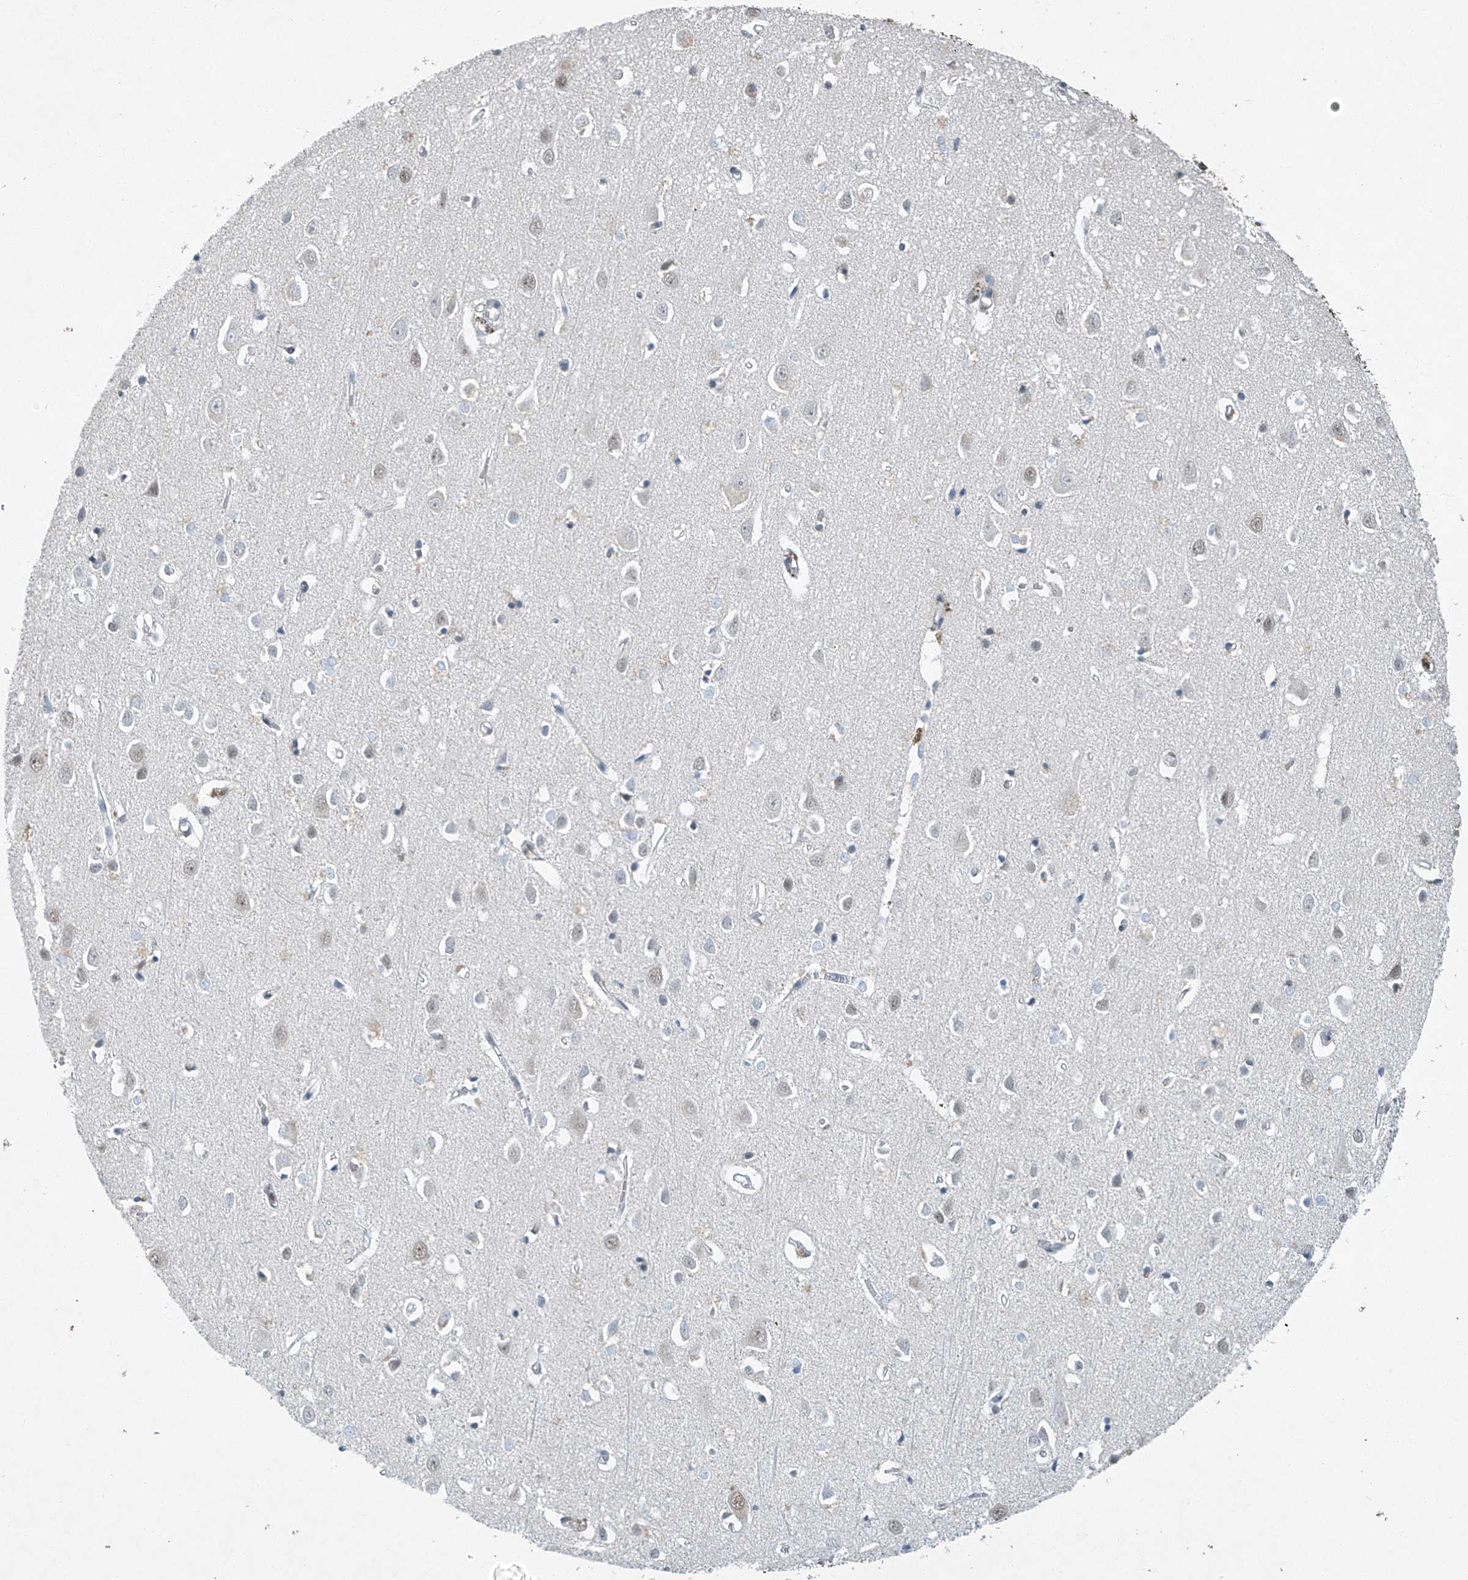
{"staining": {"intensity": "negative", "quantity": "none", "location": "none"}, "tissue": "cerebral cortex", "cell_type": "Endothelial cells", "image_type": "normal", "snomed": [{"axis": "morphology", "description": "Normal tissue, NOS"}, {"axis": "topography", "description": "Cerebral cortex"}], "caption": "Photomicrograph shows no significant protein staining in endothelial cells of benign cerebral cortex.", "gene": "TAF8", "patient": {"sex": "female", "age": 64}}